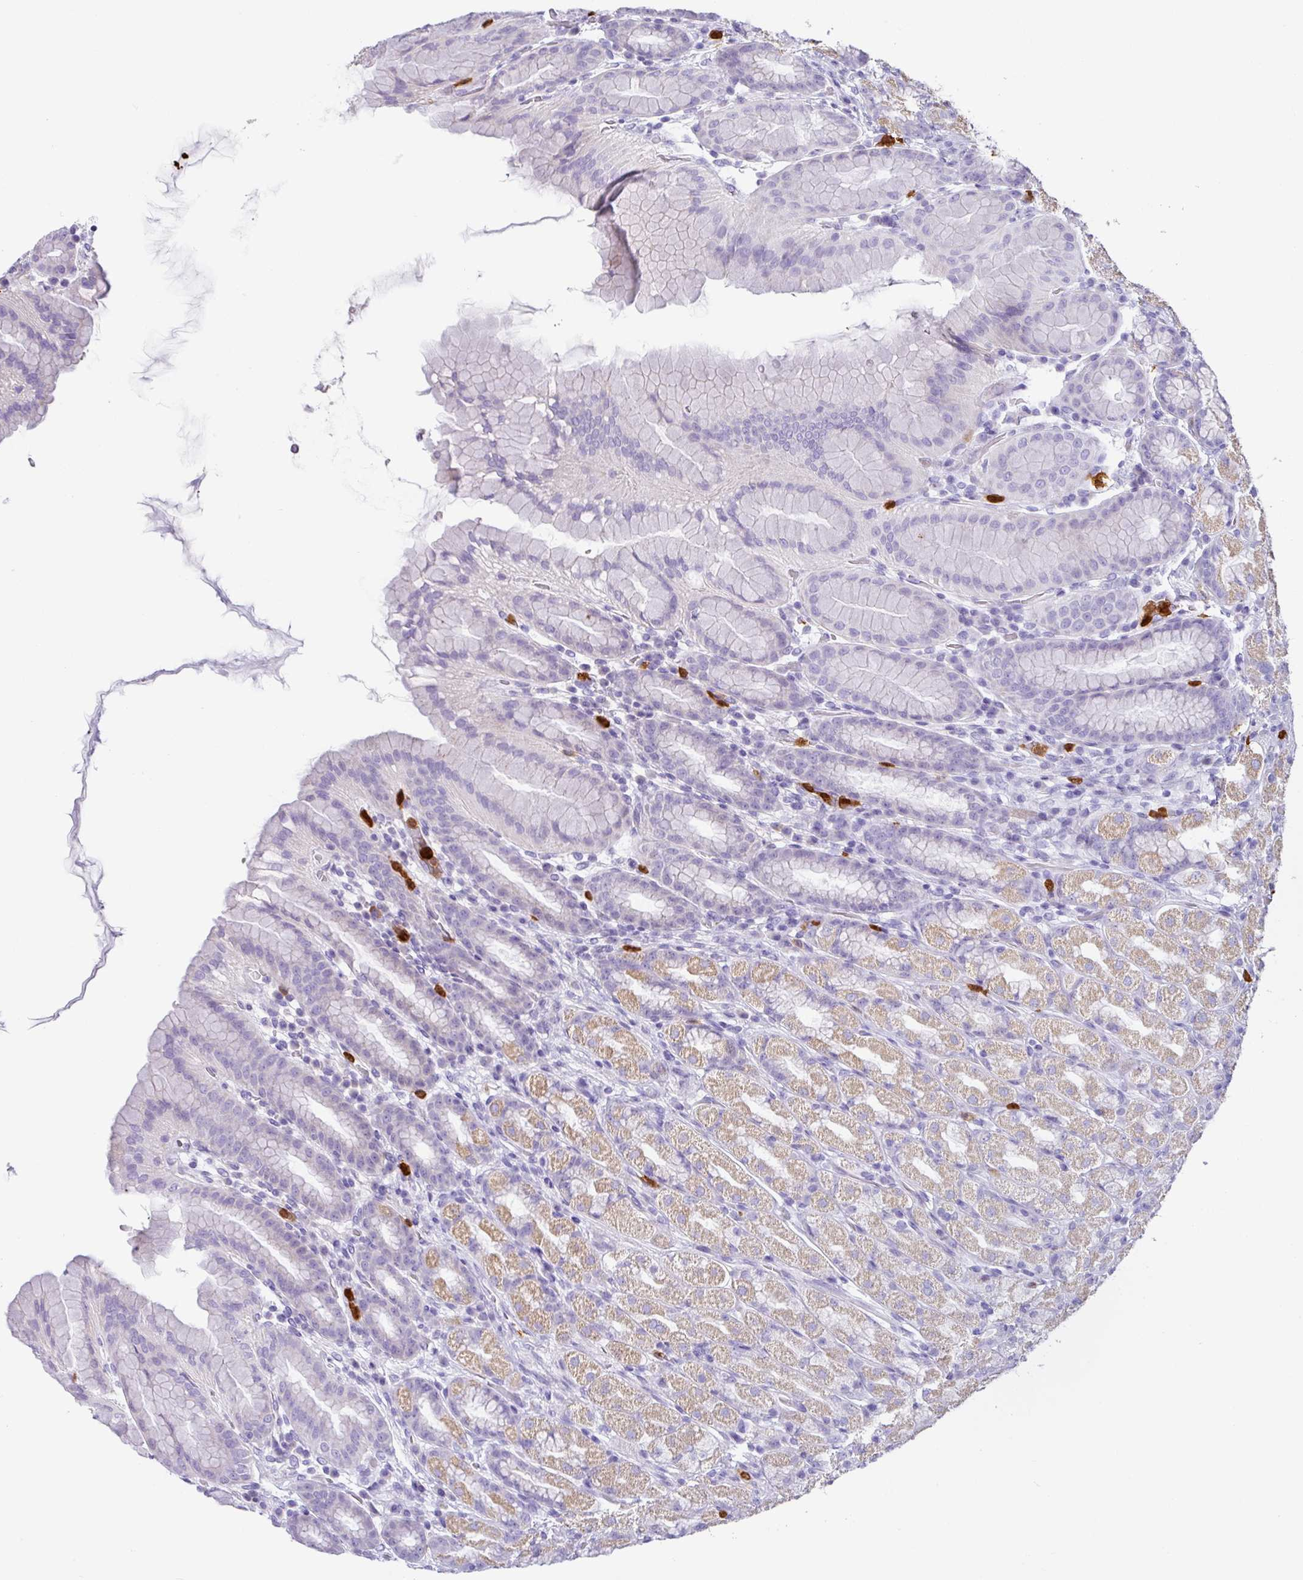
{"staining": {"intensity": "weak", "quantity": "25%-75%", "location": "cytoplasmic/membranous"}, "tissue": "stomach", "cell_type": "Glandular cells", "image_type": "normal", "snomed": [{"axis": "morphology", "description": "Normal tissue, NOS"}, {"axis": "topography", "description": "Stomach, upper"}, {"axis": "topography", "description": "Stomach"}], "caption": "Immunohistochemistry (IHC) micrograph of unremarkable human stomach stained for a protein (brown), which exhibits low levels of weak cytoplasmic/membranous staining in about 25%-75% of glandular cells.", "gene": "SH2D3C", "patient": {"sex": "male", "age": 68}}